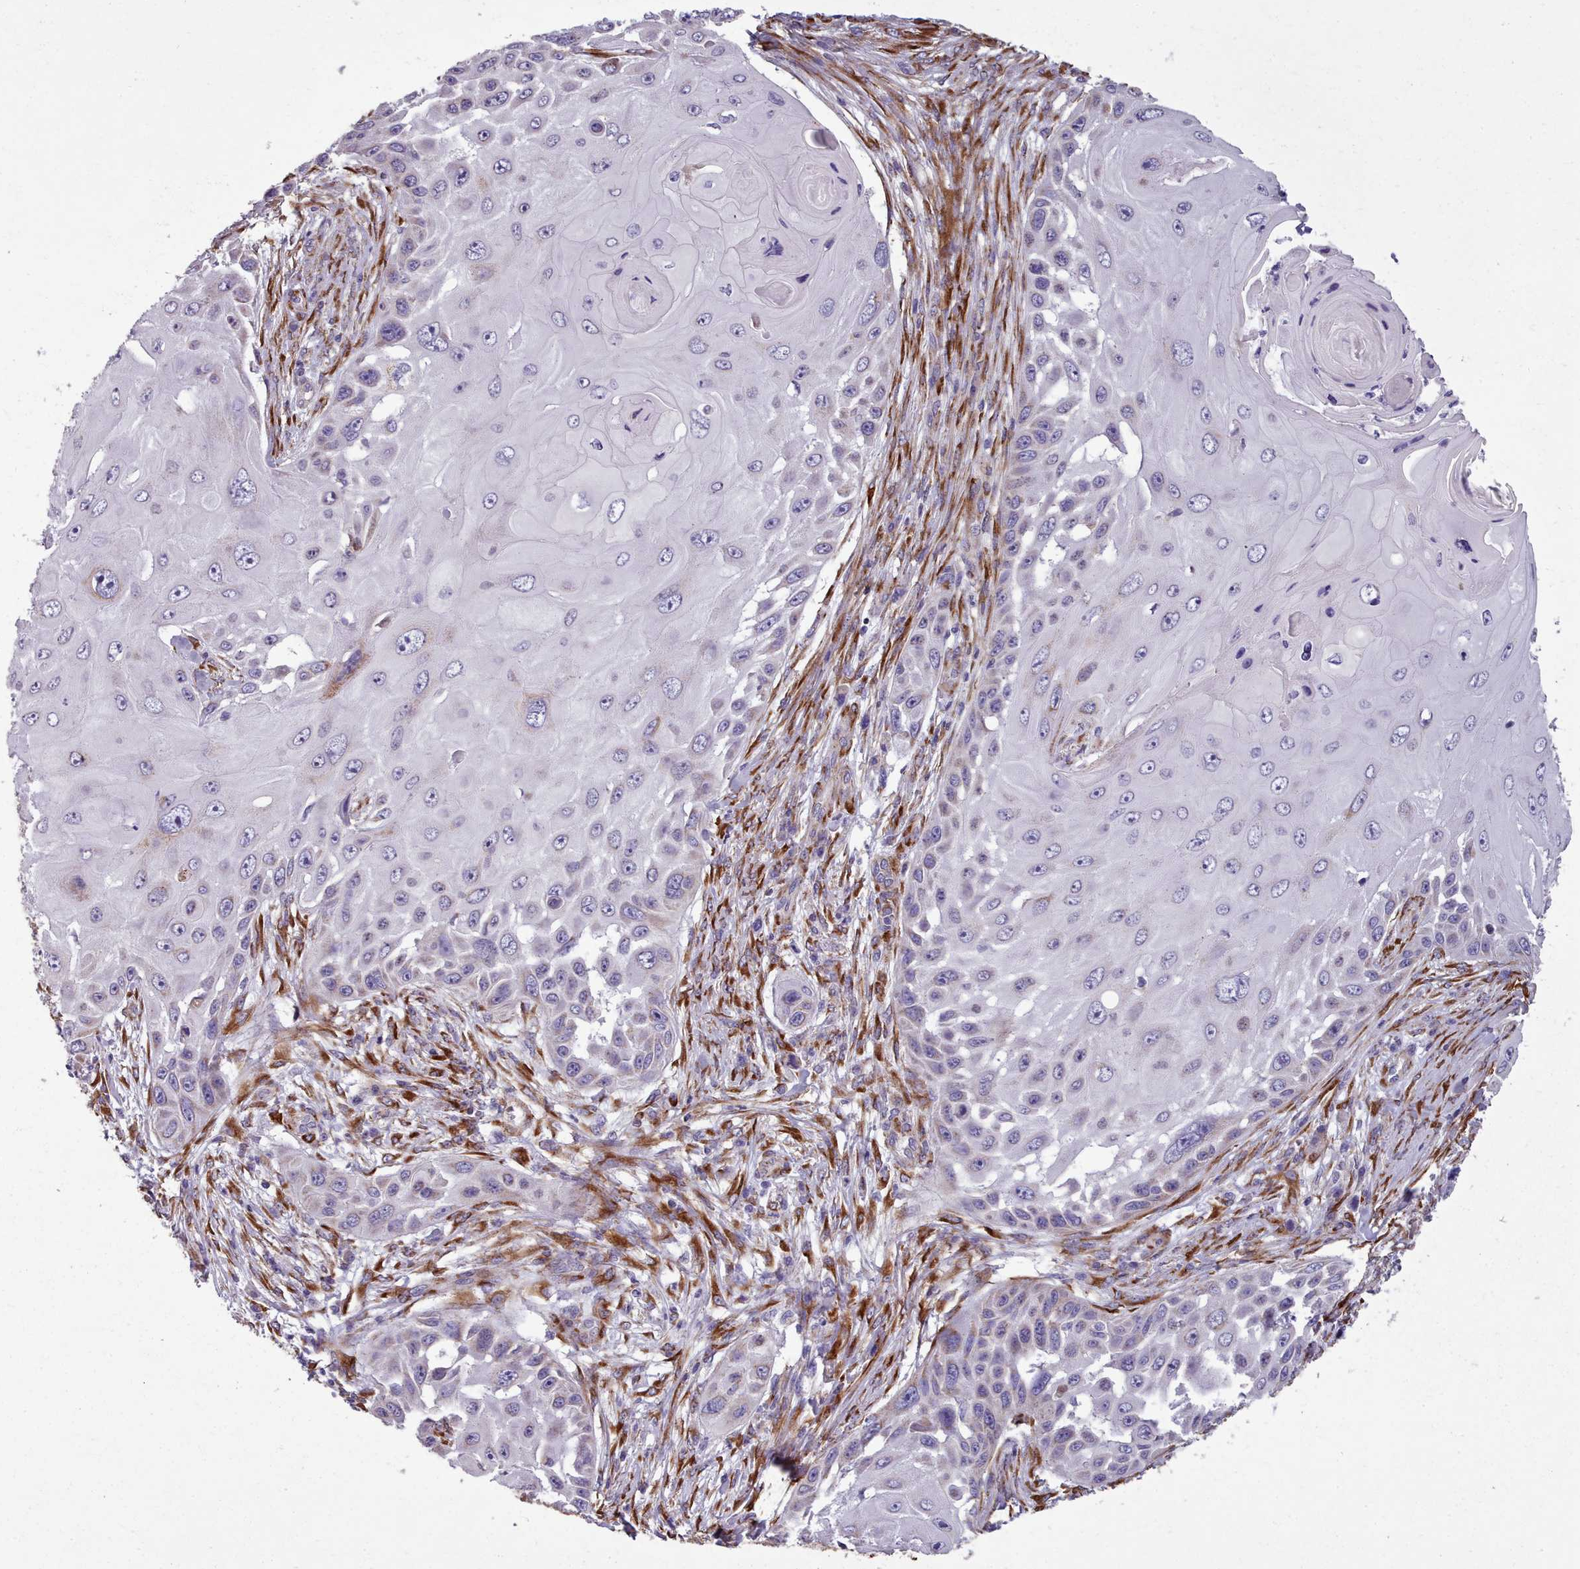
{"staining": {"intensity": "moderate", "quantity": "<25%", "location": "cytoplasmic/membranous"}, "tissue": "skin cancer", "cell_type": "Tumor cells", "image_type": "cancer", "snomed": [{"axis": "morphology", "description": "Squamous cell carcinoma, NOS"}, {"axis": "topography", "description": "Skin"}], "caption": "Immunohistochemical staining of human squamous cell carcinoma (skin) reveals low levels of moderate cytoplasmic/membranous expression in about <25% of tumor cells.", "gene": "FKBP10", "patient": {"sex": "female", "age": 44}}